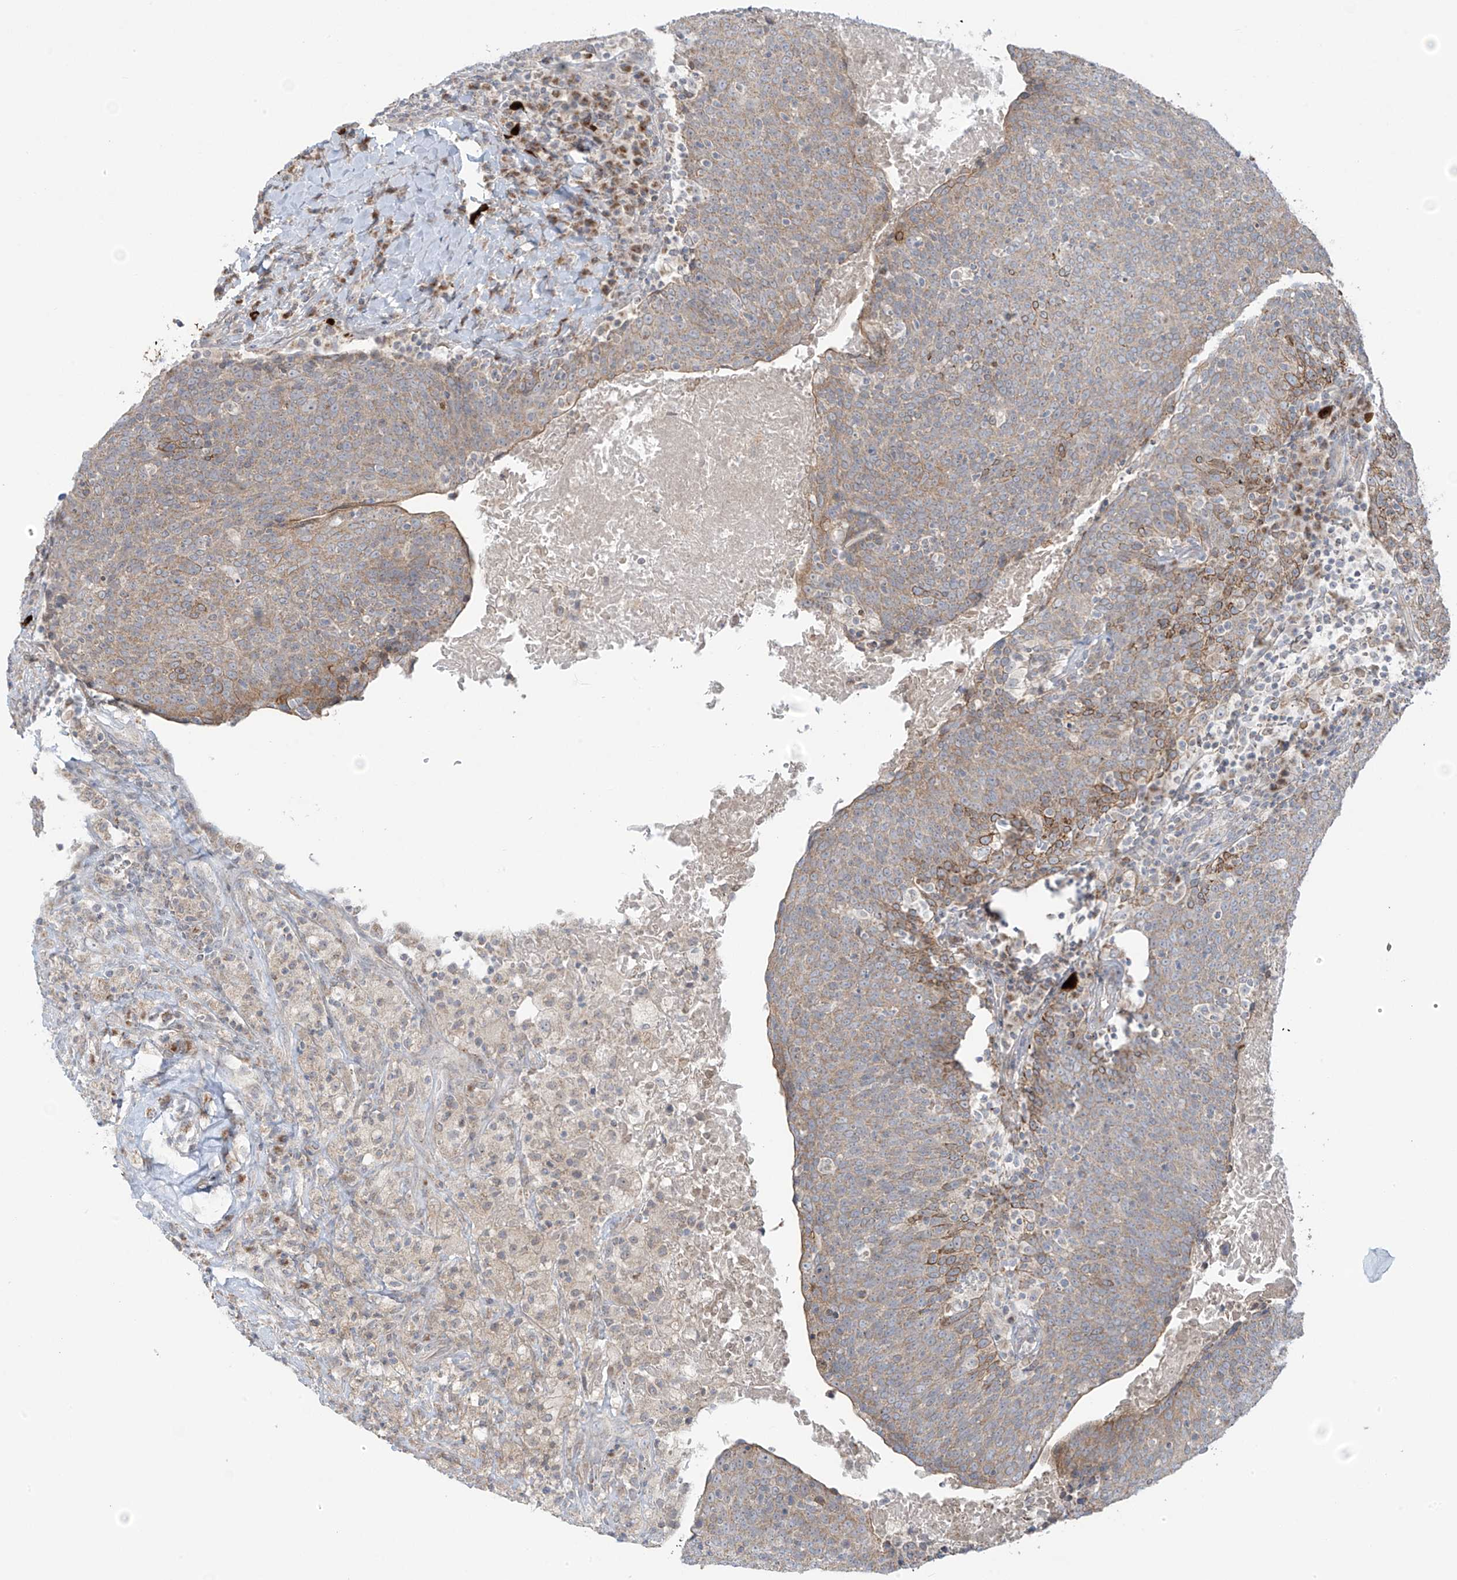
{"staining": {"intensity": "weak", "quantity": "25%-75%", "location": "cytoplasmic/membranous"}, "tissue": "head and neck cancer", "cell_type": "Tumor cells", "image_type": "cancer", "snomed": [{"axis": "morphology", "description": "Squamous cell carcinoma, NOS"}, {"axis": "morphology", "description": "Squamous cell carcinoma, metastatic, NOS"}, {"axis": "topography", "description": "Lymph node"}, {"axis": "topography", "description": "Head-Neck"}], "caption": "DAB immunohistochemical staining of human squamous cell carcinoma (head and neck) exhibits weak cytoplasmic/membranous protein expression in about 25%-75% of tumor cells. The staining was performed using DAB (3,3'-diaminobenzidine) to visualize the protein expression in brown, while the nuclei were stained in blue with hematoxylin (Magnification: 20x).", "gene": "HDDC2", "patient": {"sex": "male", "age": 62}}